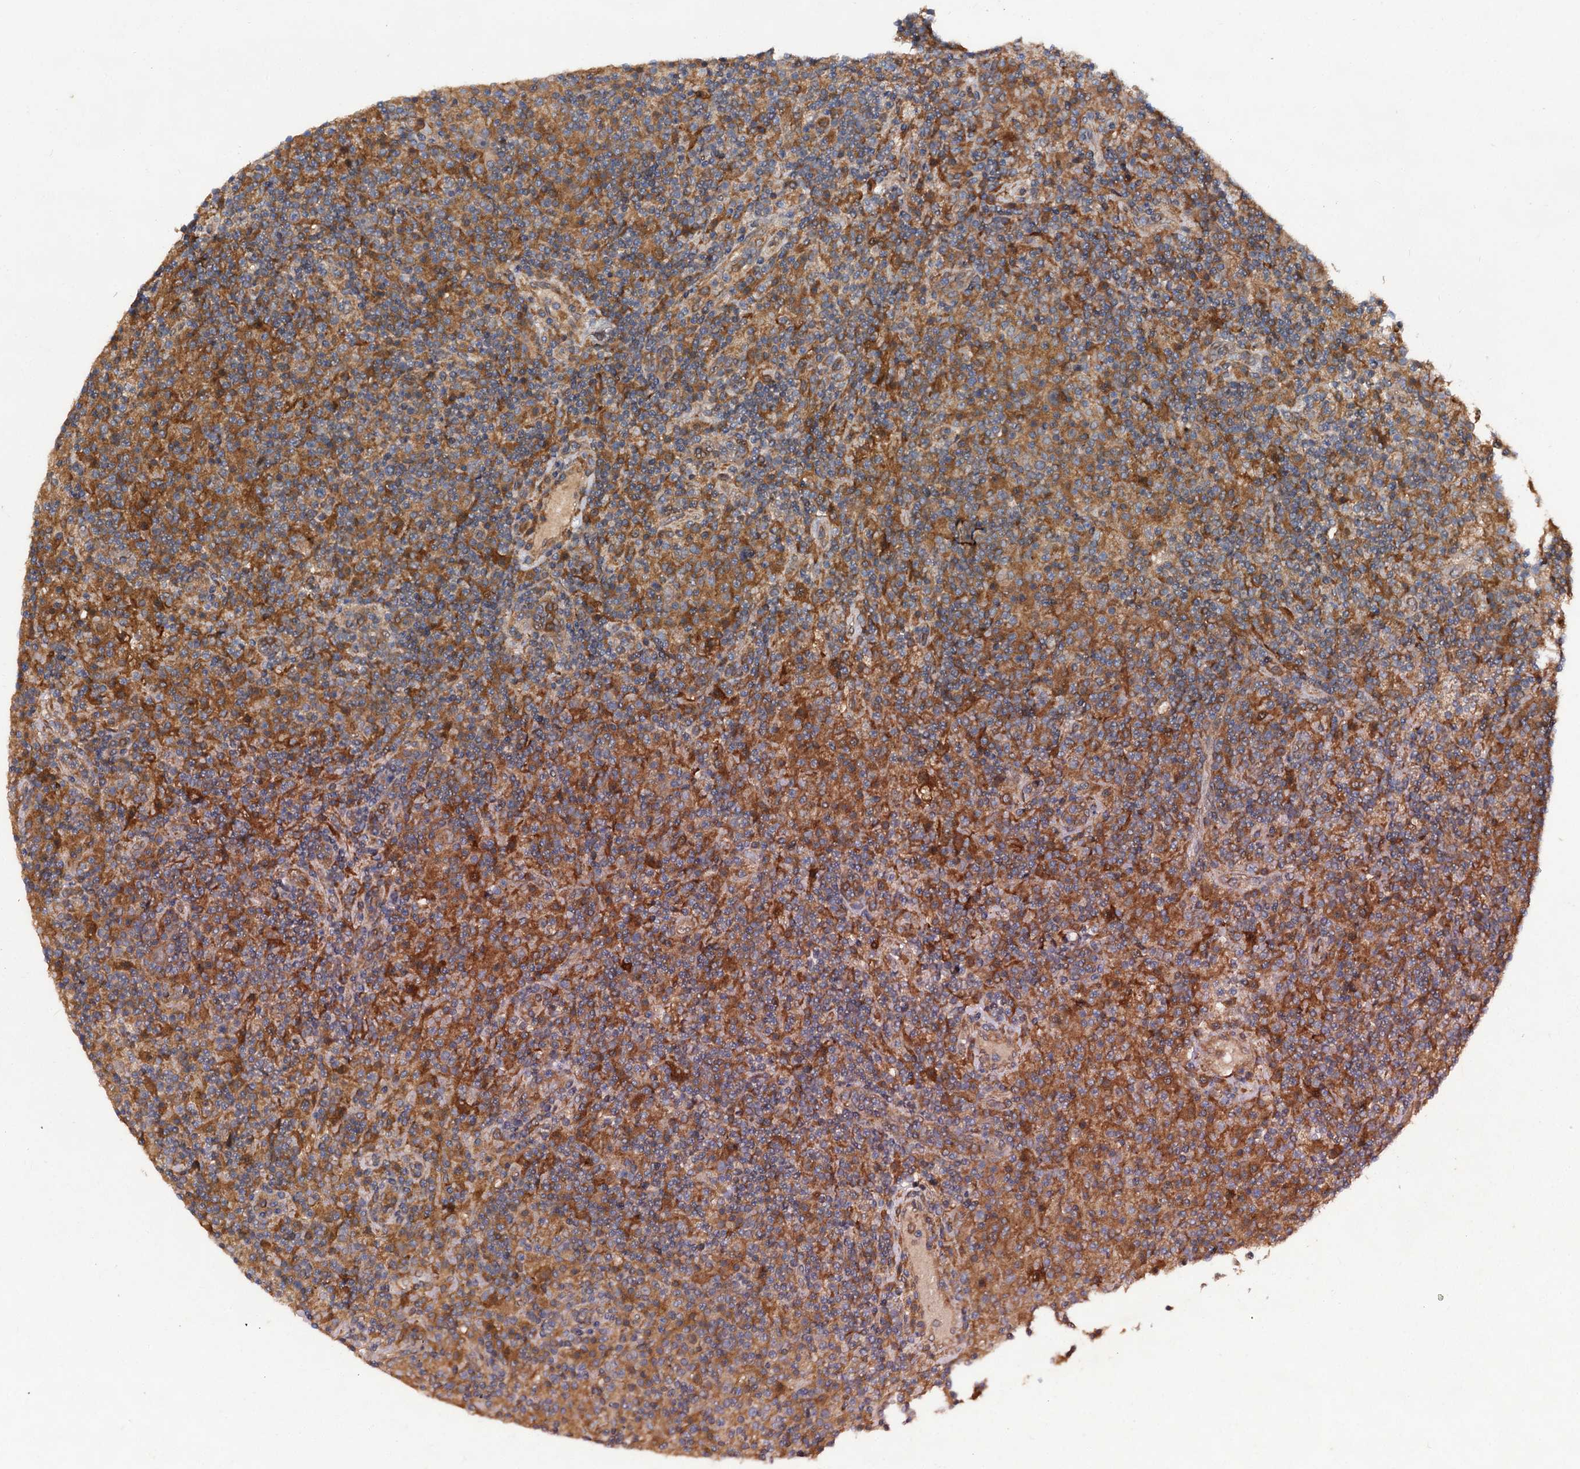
{"staining": {"intensity": "negative", "quantity": "none", "location": "none"}, "tissue": "lymphoma", "cell_type": "Tumor cells", "image_type": "cancer", "snomed": [{"axis": "morphology", "description": "Hodgkin's disease, NOS"}, {"axis": "topography", "description": "Lymph node"}], "caption": "DAB immunohistochemical staining of Hodgkin's disease shows no significant expression in tumor cells.", "gene": "VPS29", "patient": {"sex": "male", "age": 70}}